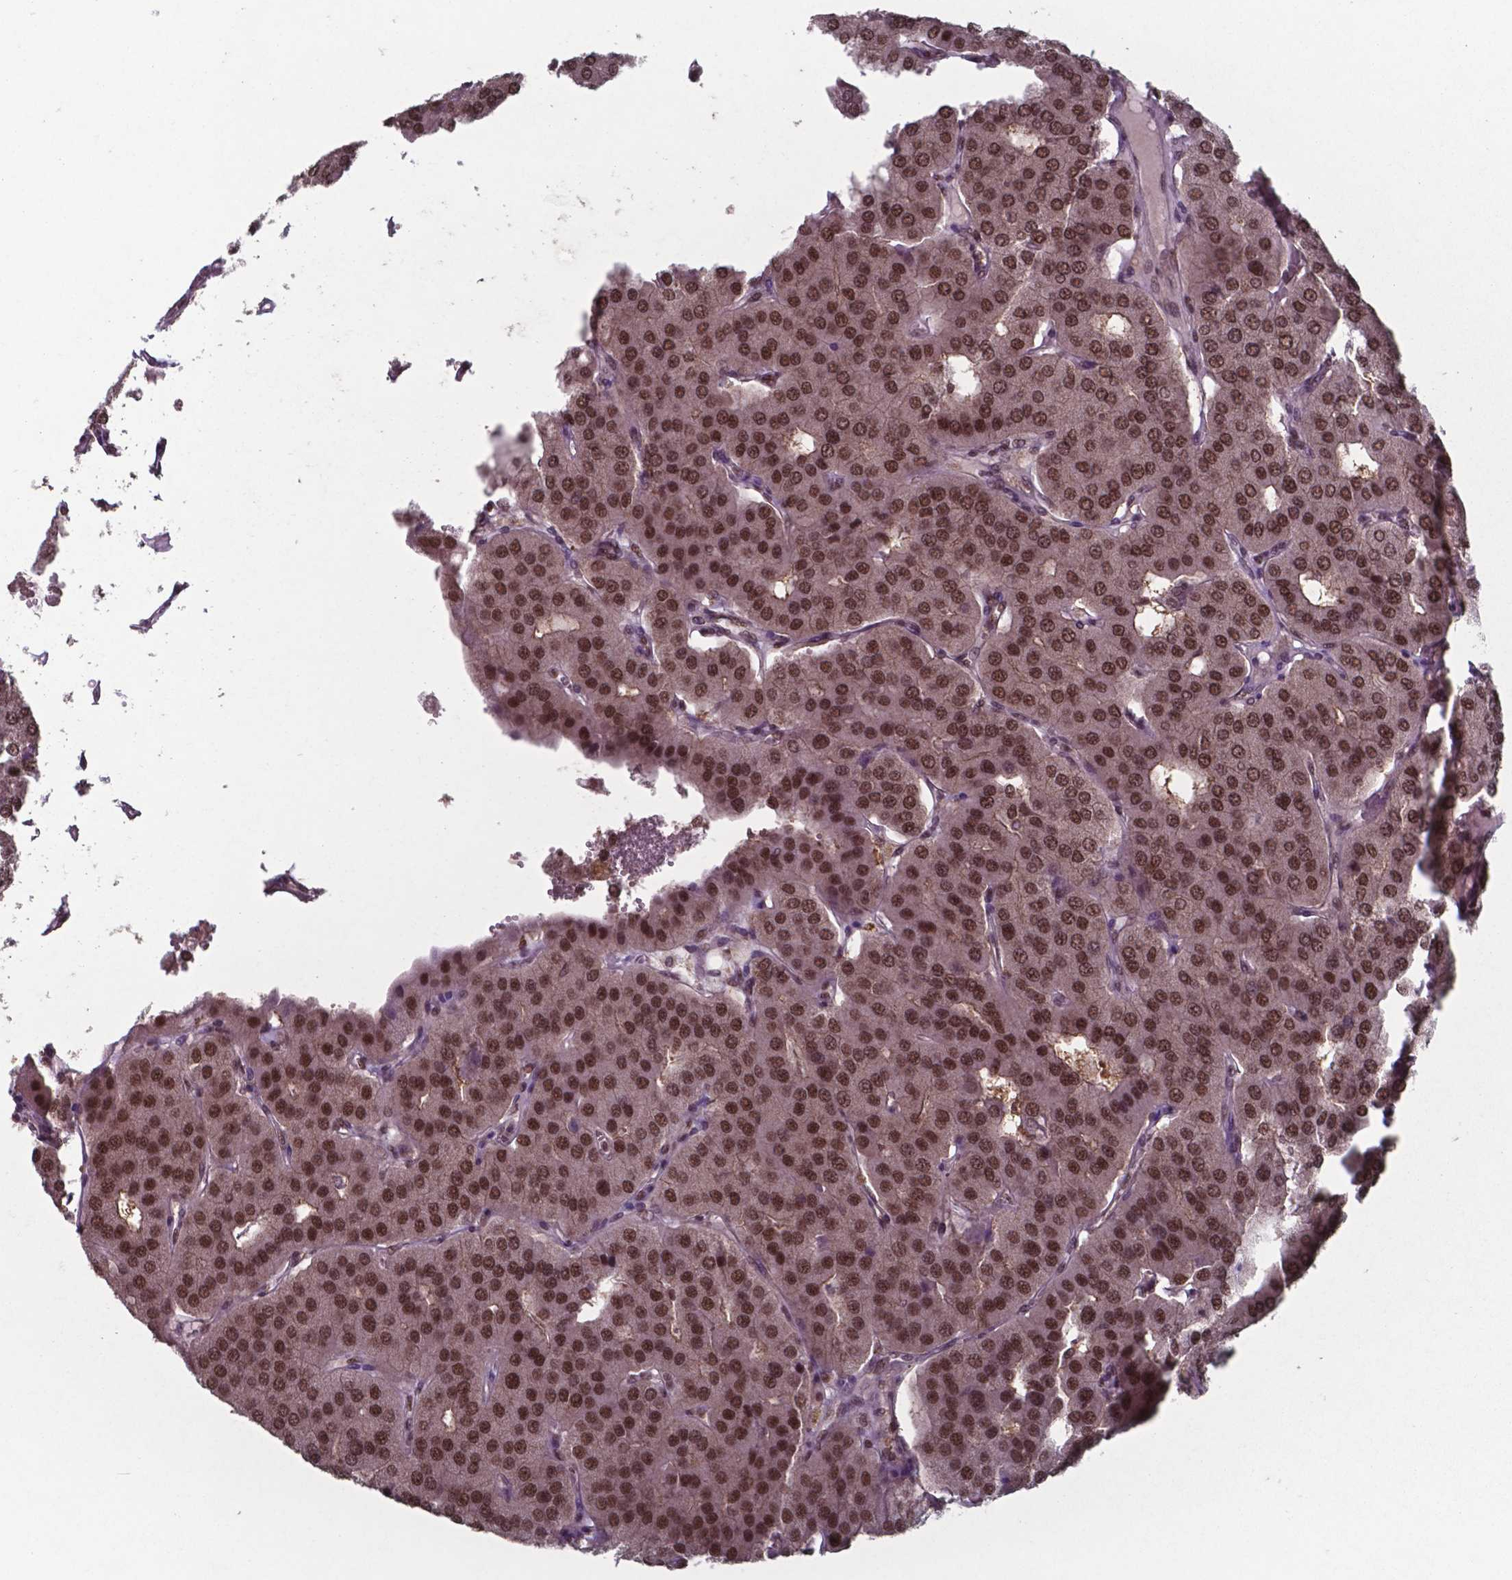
{"staining": {"intensity": "strong", "quantity": ">75%", "location": "nuclear"}, "tissue": "parathyroid gland", "cell_type": "Glandular cells", "image_type": "normal", "snomed": [{"axis": "morphology", "description": "Normal tissue, NOS"}, {"axis": "morphology", "description": "Adenoma, NOS"}, {"axis": "topography", "description": "Parathyroid gland"}], "caption": "Immunohistochemistry (IHC) (DAB (3,3'-diaminobenzidine)) staining of benign human parathyroid gland displays strong nuclear protein staining in about >75% of glandular cells. (IHC, brightfield microscopy, high magnification).", "gene": "UBA1", "patient": {"sex": "female", "age": 86}}